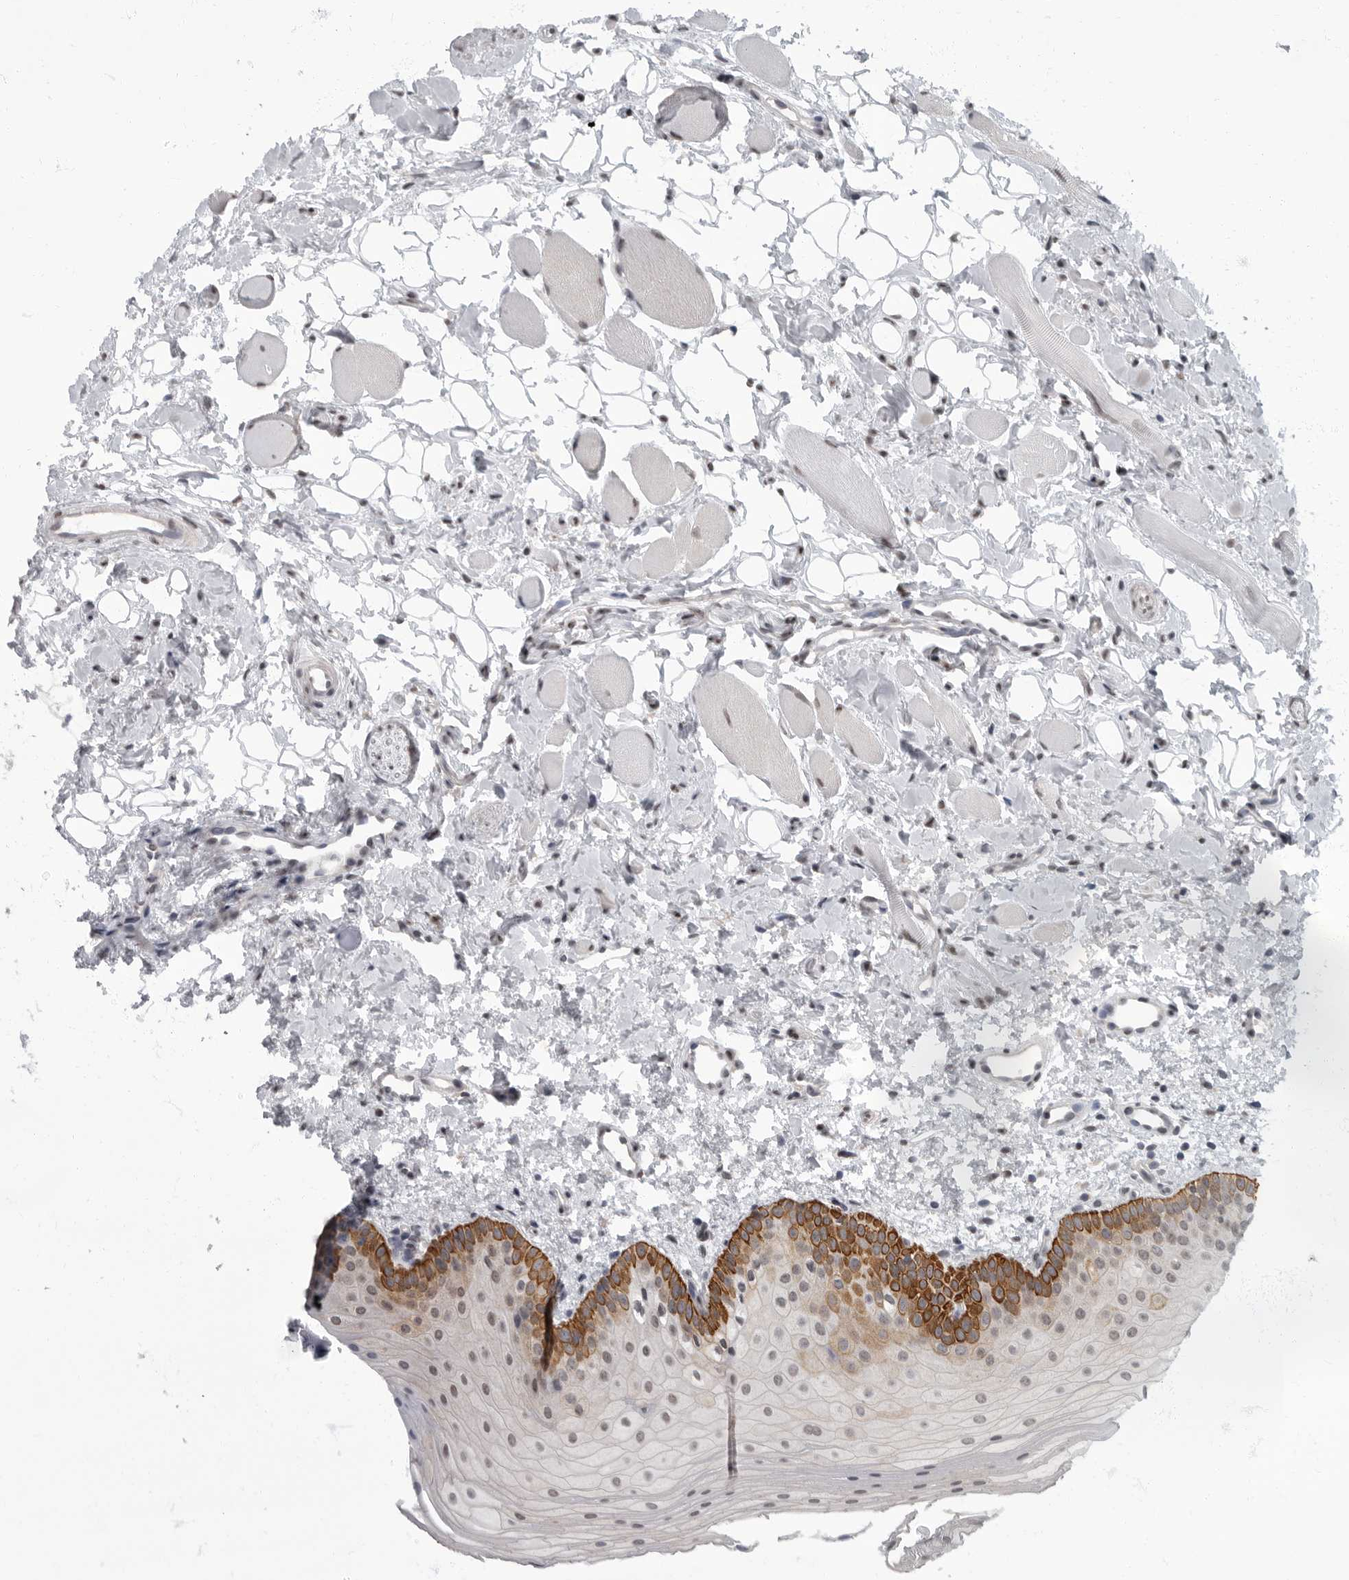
{"staining": {"intensity": "strong", "quantity": "<25%", "location": "cytoplasmic/membranous,nuclear"}, "tissue": "oral mucosa", "cell_type": "Squamous epithelial cells", "image_type": "normal", "snomed": [{"axis": "morphology", "description": "Normal tissue, NOS"}, {"axis": "topography", "description": "Oral tissue"}], "caption": "Protein positivity by immunohistochemistry (IHC) demonstrates strong cytoplasmic/membranous,nuclear expression in approximately <25% of squamous epithelial cells in benign oral mucosa.", "gene": "EVI5", "patient": {"sex": "male", "age": 28}}